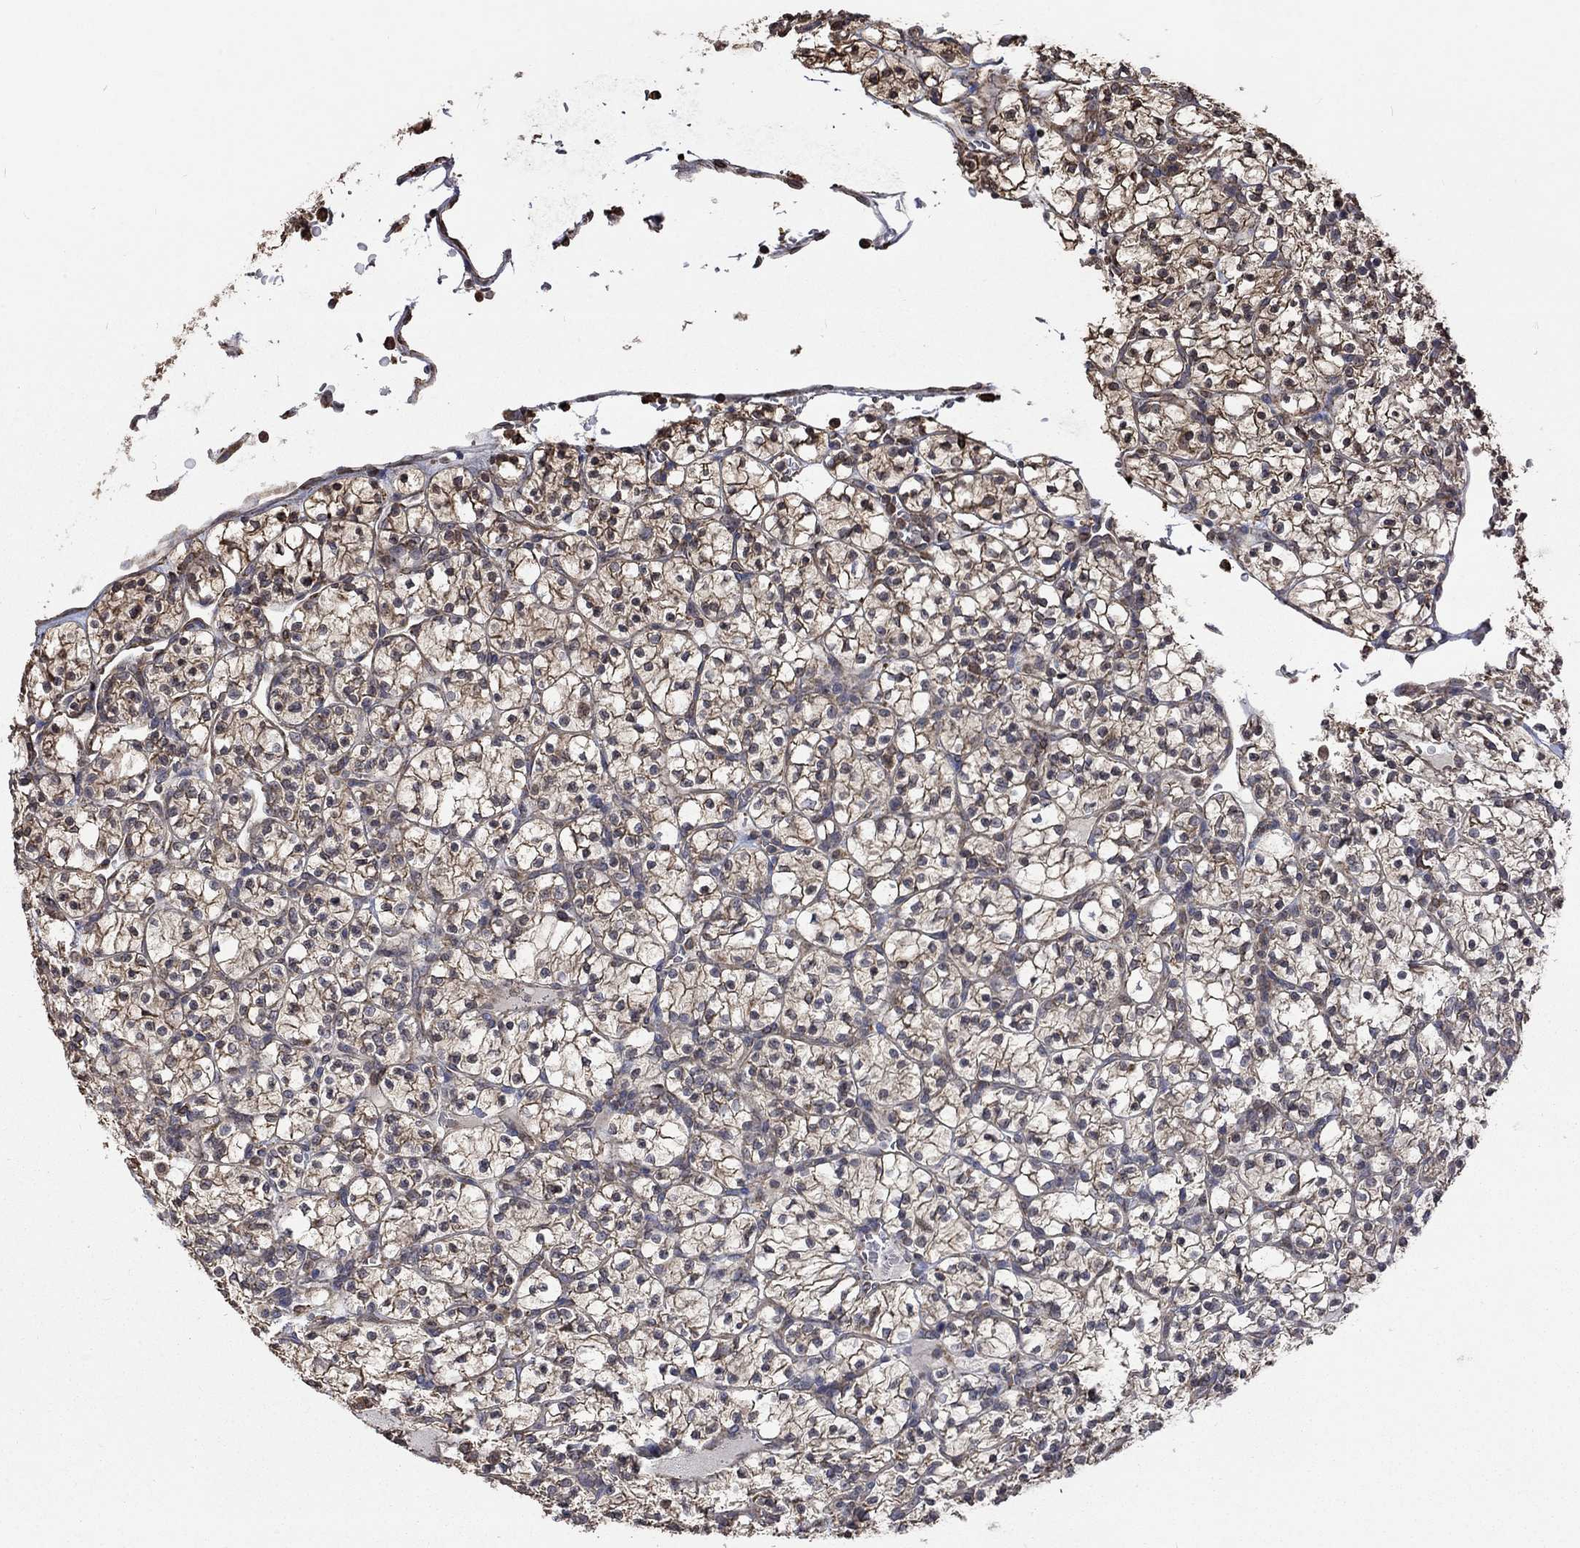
{"staining": {"intensity": "moderate", "quantity": ">75%", "location": "cytoplasmic/membranous"}, "tissue": "renal cancer", "cell_type": "Tumor cells", "image_type": "cancer", "snomed": [{"axis": "morphology", "description": "Adenocarcinoma, NOS"}, {"axis": "topography", "description": "Kidney"}], "caption": "Renal cancer tissue exhibits moderate cytoplasmic/membranous positivity in approximately >75% of tumor cells", "gene": "ESRRA", "patient": {"sex": "female", "age": 89}}